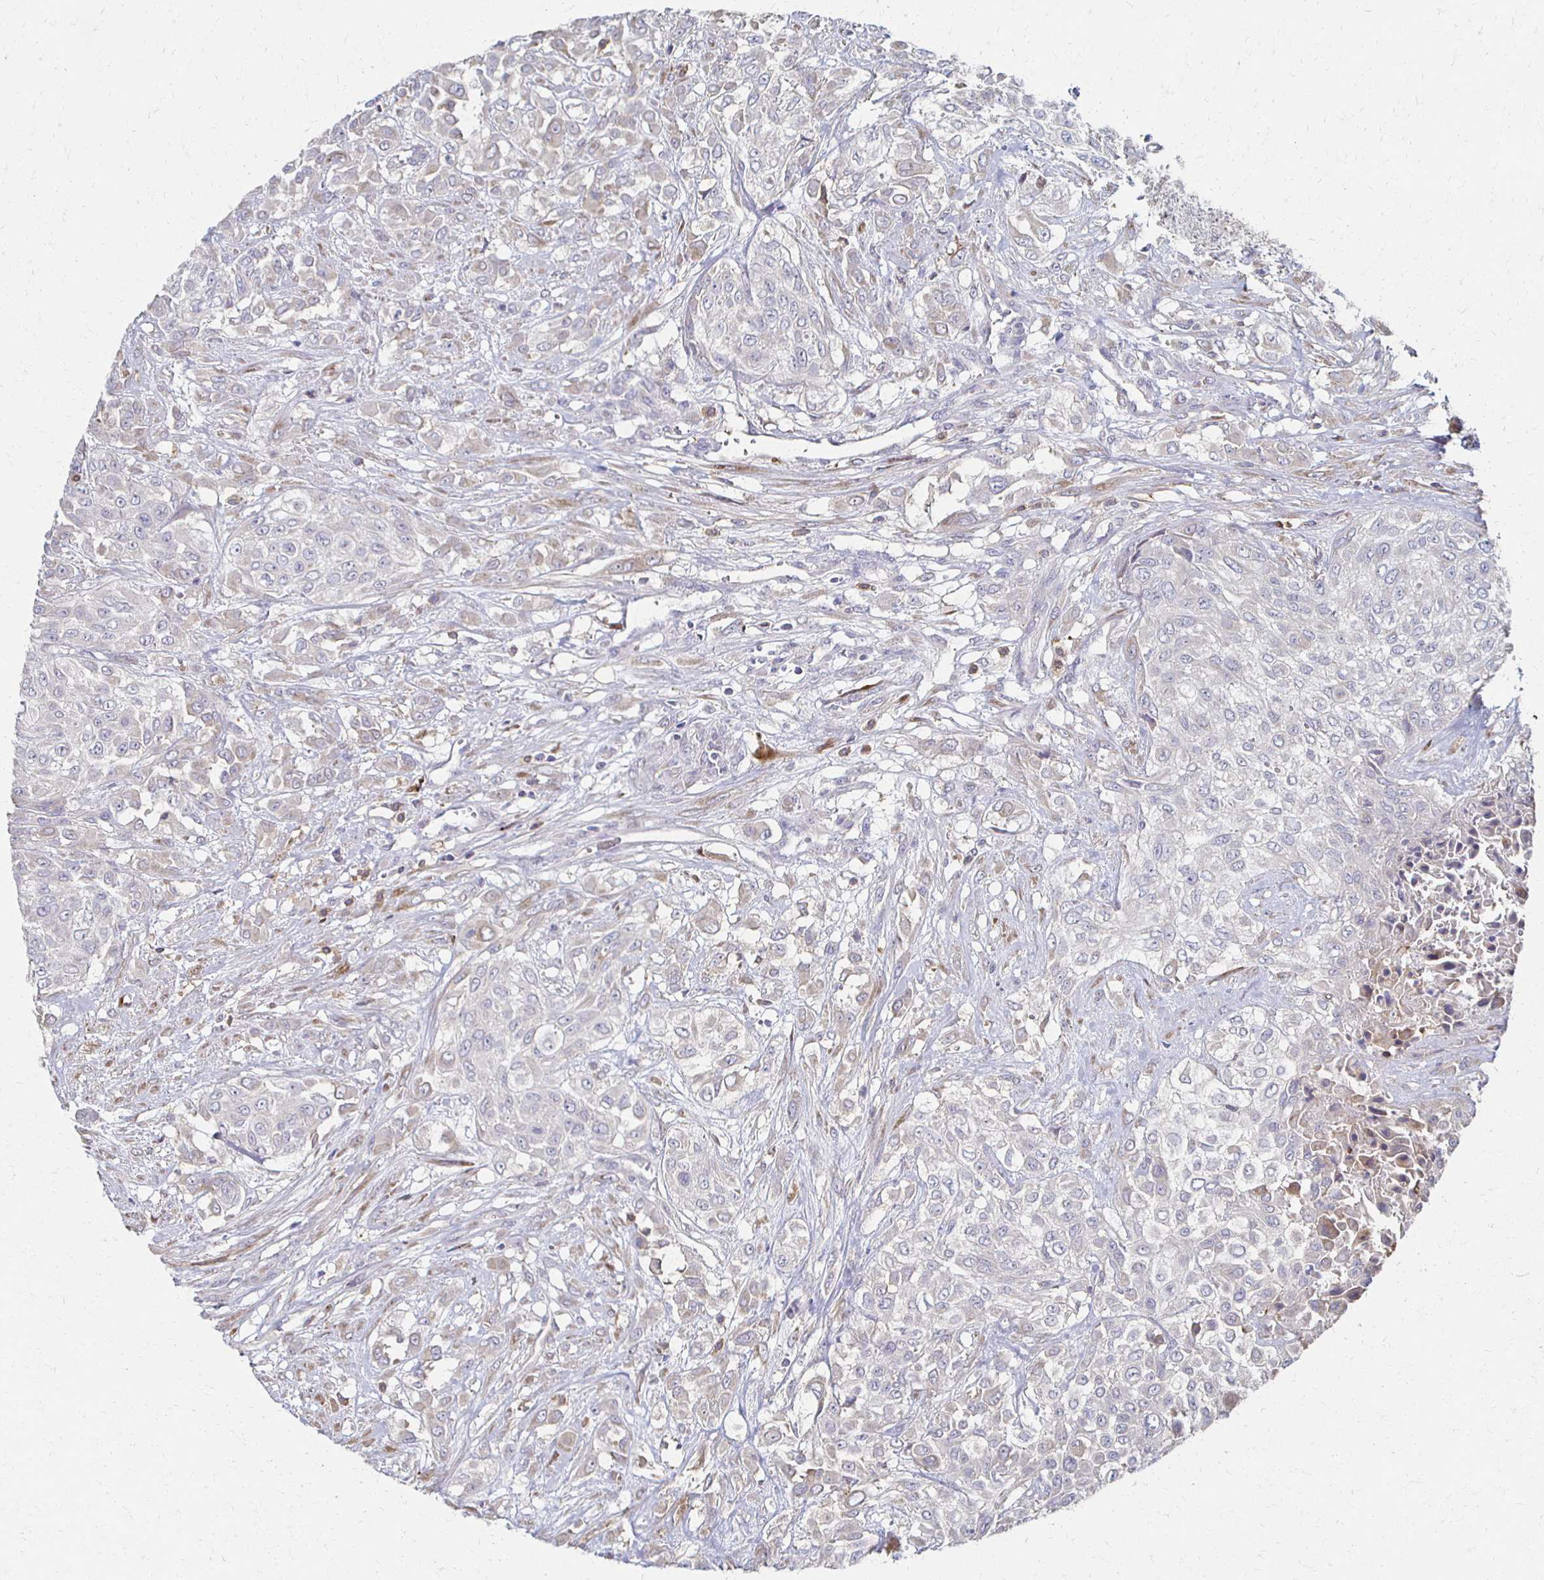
{"staining": {"intensity": "weak", "quantity": "<25%", "location": "cytoplasmic/membranous"}, "tissue": "urothelial cancer", "cell_type": "Tumor cells", "image_type": "cancer", "snomed": [{"axis": "morphology", "description": "Urothelial carcinoma, High grade"}, {"axis": "topography", "description": "Urinary bladder"}], "caption": "Human high-grade urothelial carcinoma stained for a protein using immunohistochemistry (IHC) shows no staining in tumor cells.", "gene": "CX3CR1", "patient": {"sex": "male", "age": 57}}